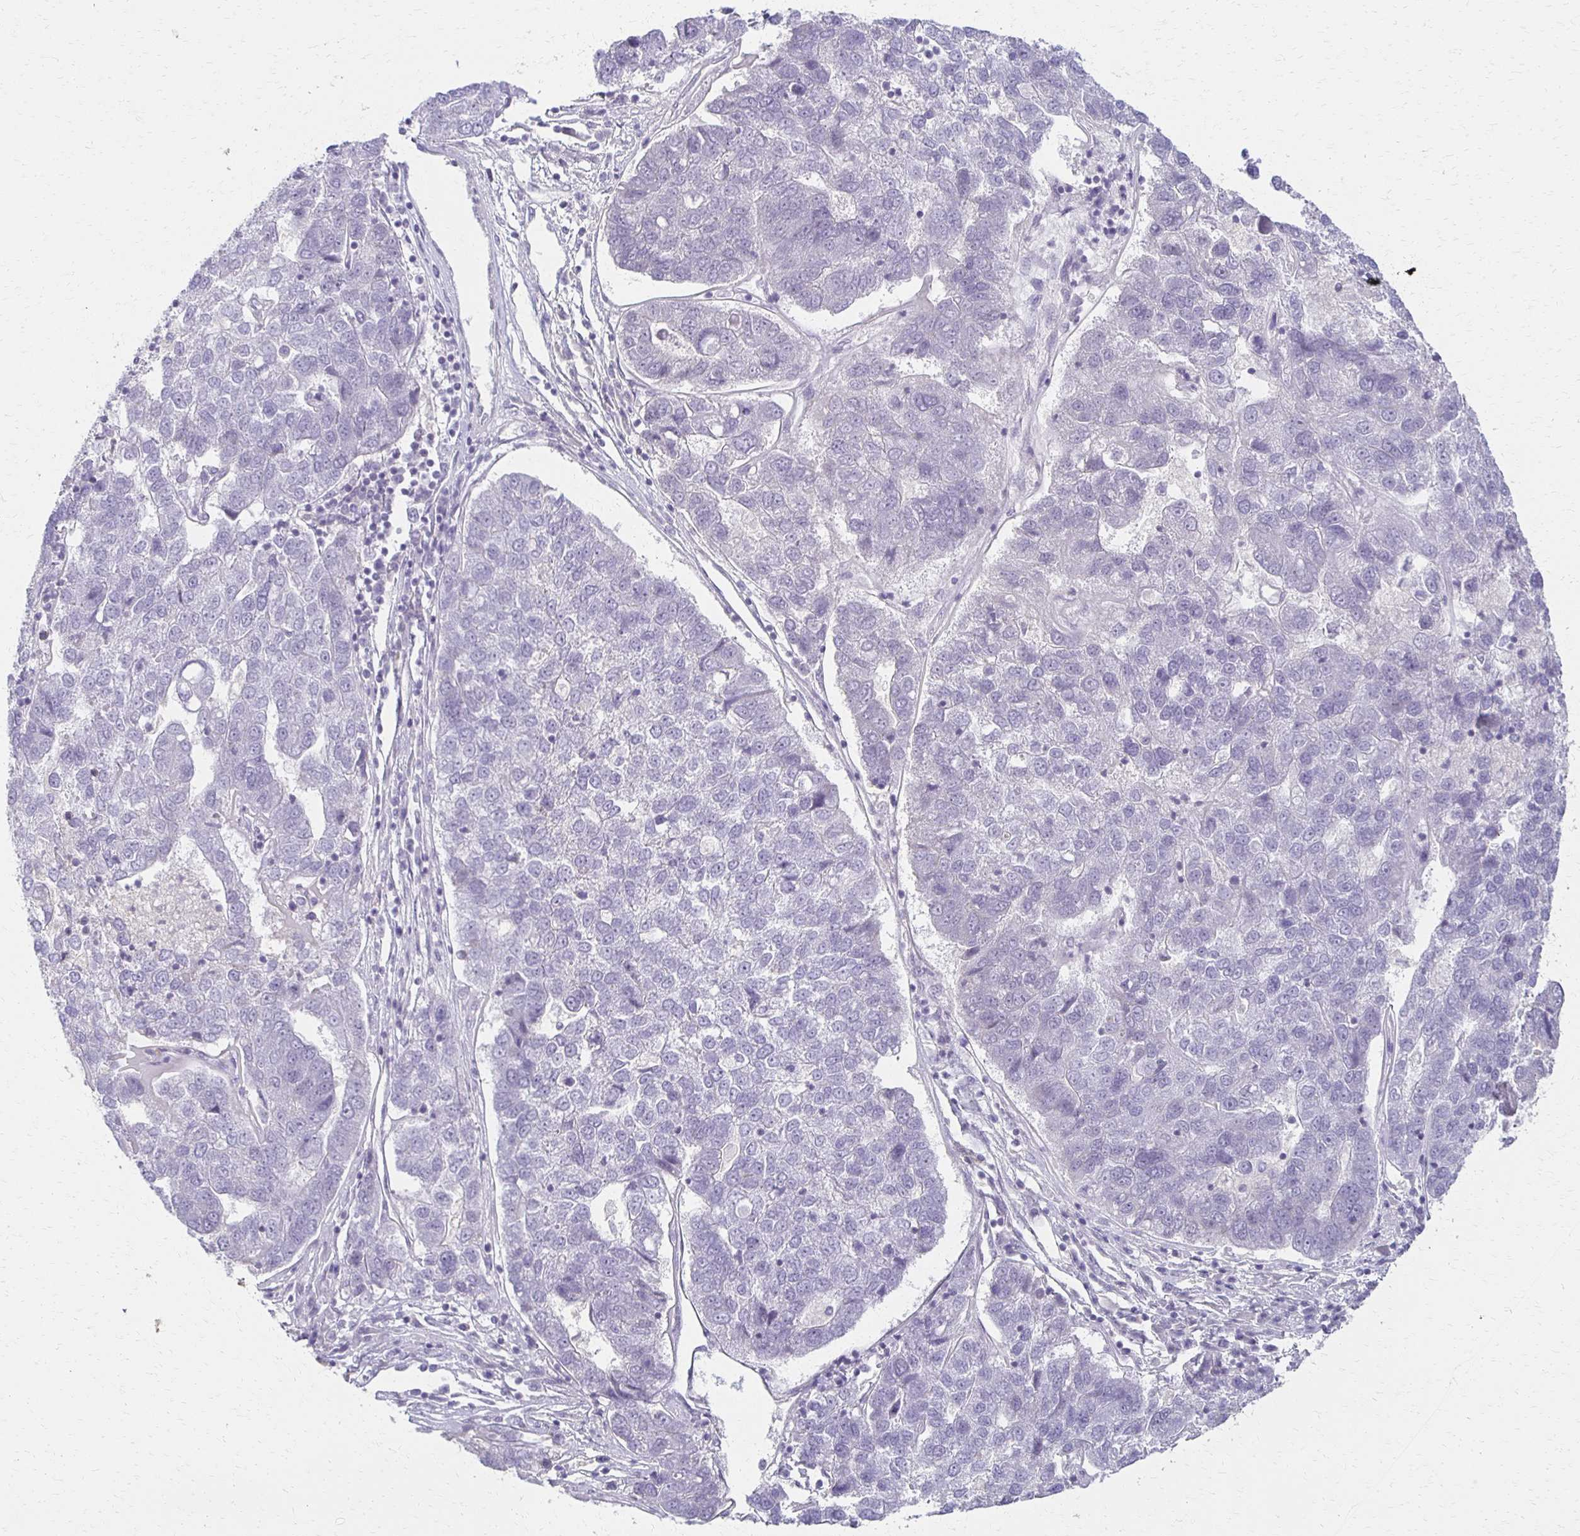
{"staining": {"intensity": "negative", "quantity": "none", "location": "none"}, "tissue": "pancreatic cancer", "cell_type": "Tumor cells", "image_type": "cancer", "snomed": [{"axis": "morphology", "description": "Adenocarcinoma, NOS"}, {"axis": "topography", "description": "Pancreas"}], "caption": "Immunohistochemistry of adenocarcinoma (pancreatic) exhibits no positivity in tumor cells. Brightfield microscopy of immunohistochemistry (IHC) stained with DAB (brown) and hematoxylin (blue), captured at high magnification.", "gene": "FOXO4", "patient": {"sex": "female", "age": 61}}